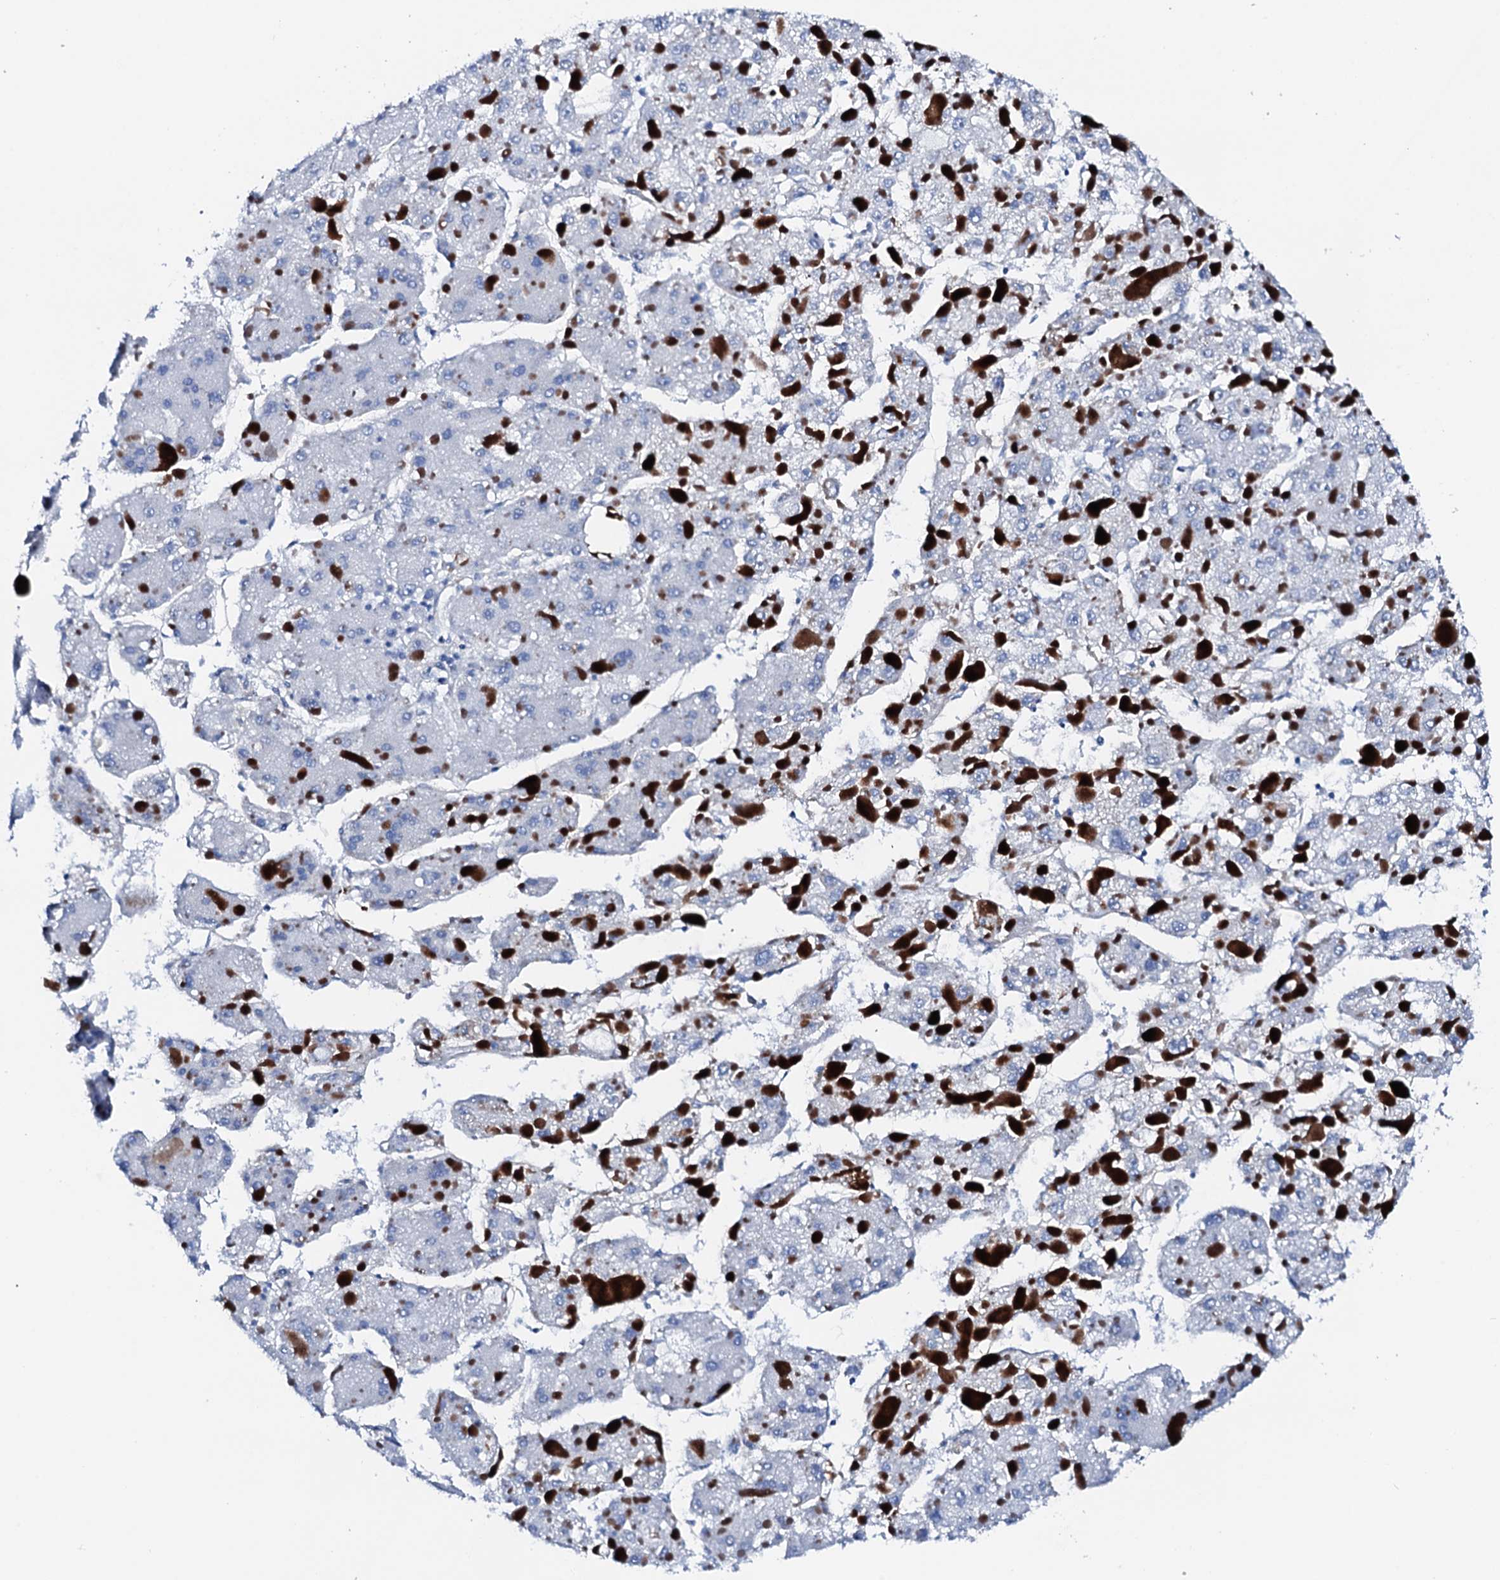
{"staining": {"intensity": "negative", "quantity": "none", "location": "none"}, "tissue": "liver cancer", "cell_type": "Tumor cells", "image_type": "cancer", "snomed": [{"axis": "morphology", "description": "Carcinoma, Hepatocellular, NOS"}, {"axis": "topography", "description": "Liver"}], "caption": "Immunohistochemical staining of liver cancer demonstrates no significant expression in tumor cells. The staining is performed using DAB (3,3'-diaminobenzidine) brown chromogen with nuclei counter-stained in using hematoxylin.", "gene": "NRIP2", "patient": {"sex": "female", "age": 73}}